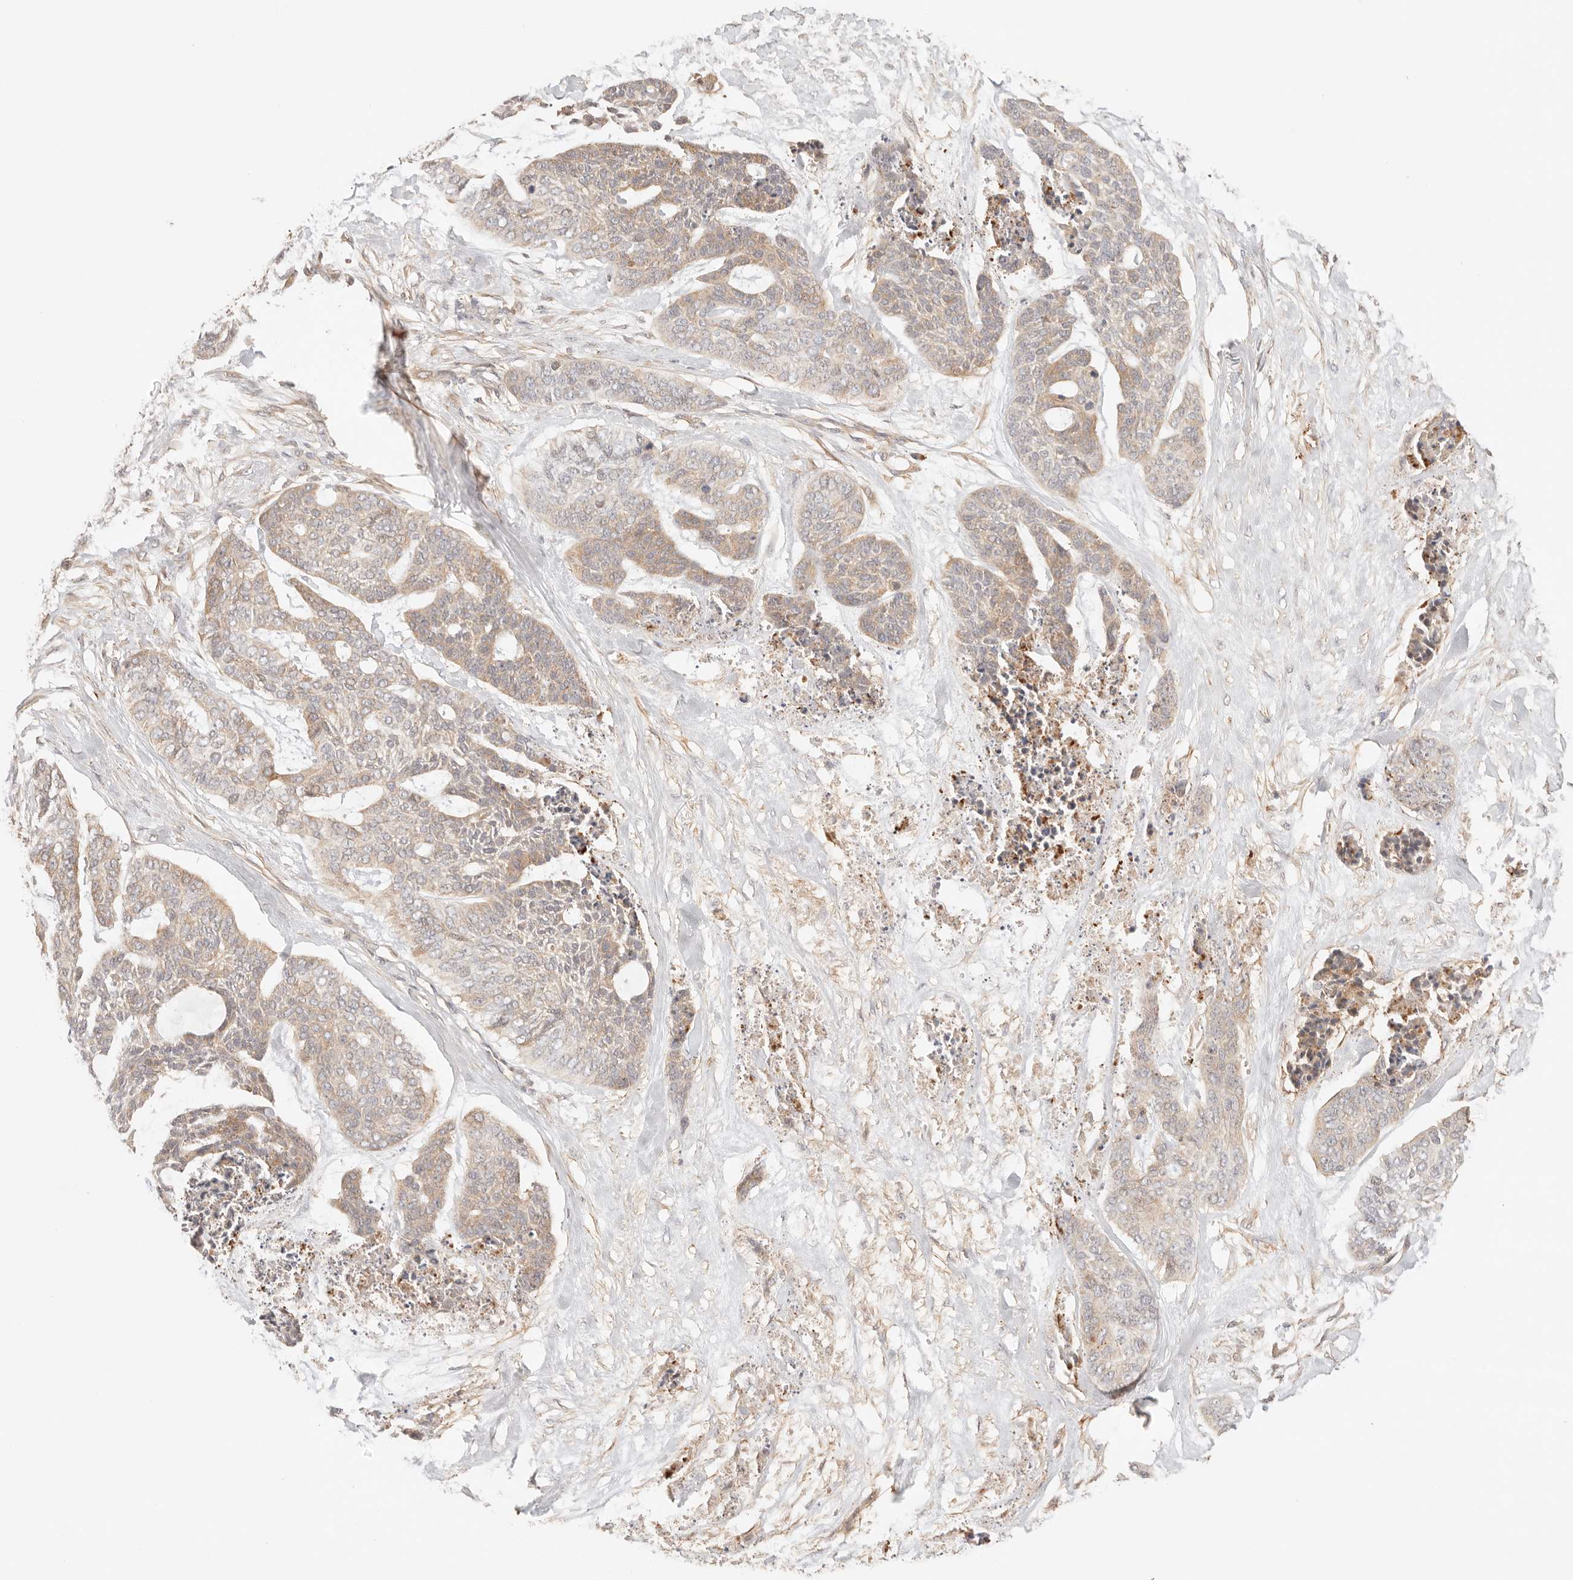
{"staining": {"intensity": "weak", "quantity": ">75%", "location": "cytoplasmic/membranous"}, "tissue": "skin cancer", "cell_type": "Tumor cells", "image_type": "cancer", "snomed": [{"axis": "morphology", "description": "Basal cell carcinoma"}, {"axis": "topography", "description": "Skin"}], "caption": "Skin cancer stained with a protein marker shows weak staining in tumor cells.", "gene": "IL1R2", "patient": {"sex": "female", "age": 64}}